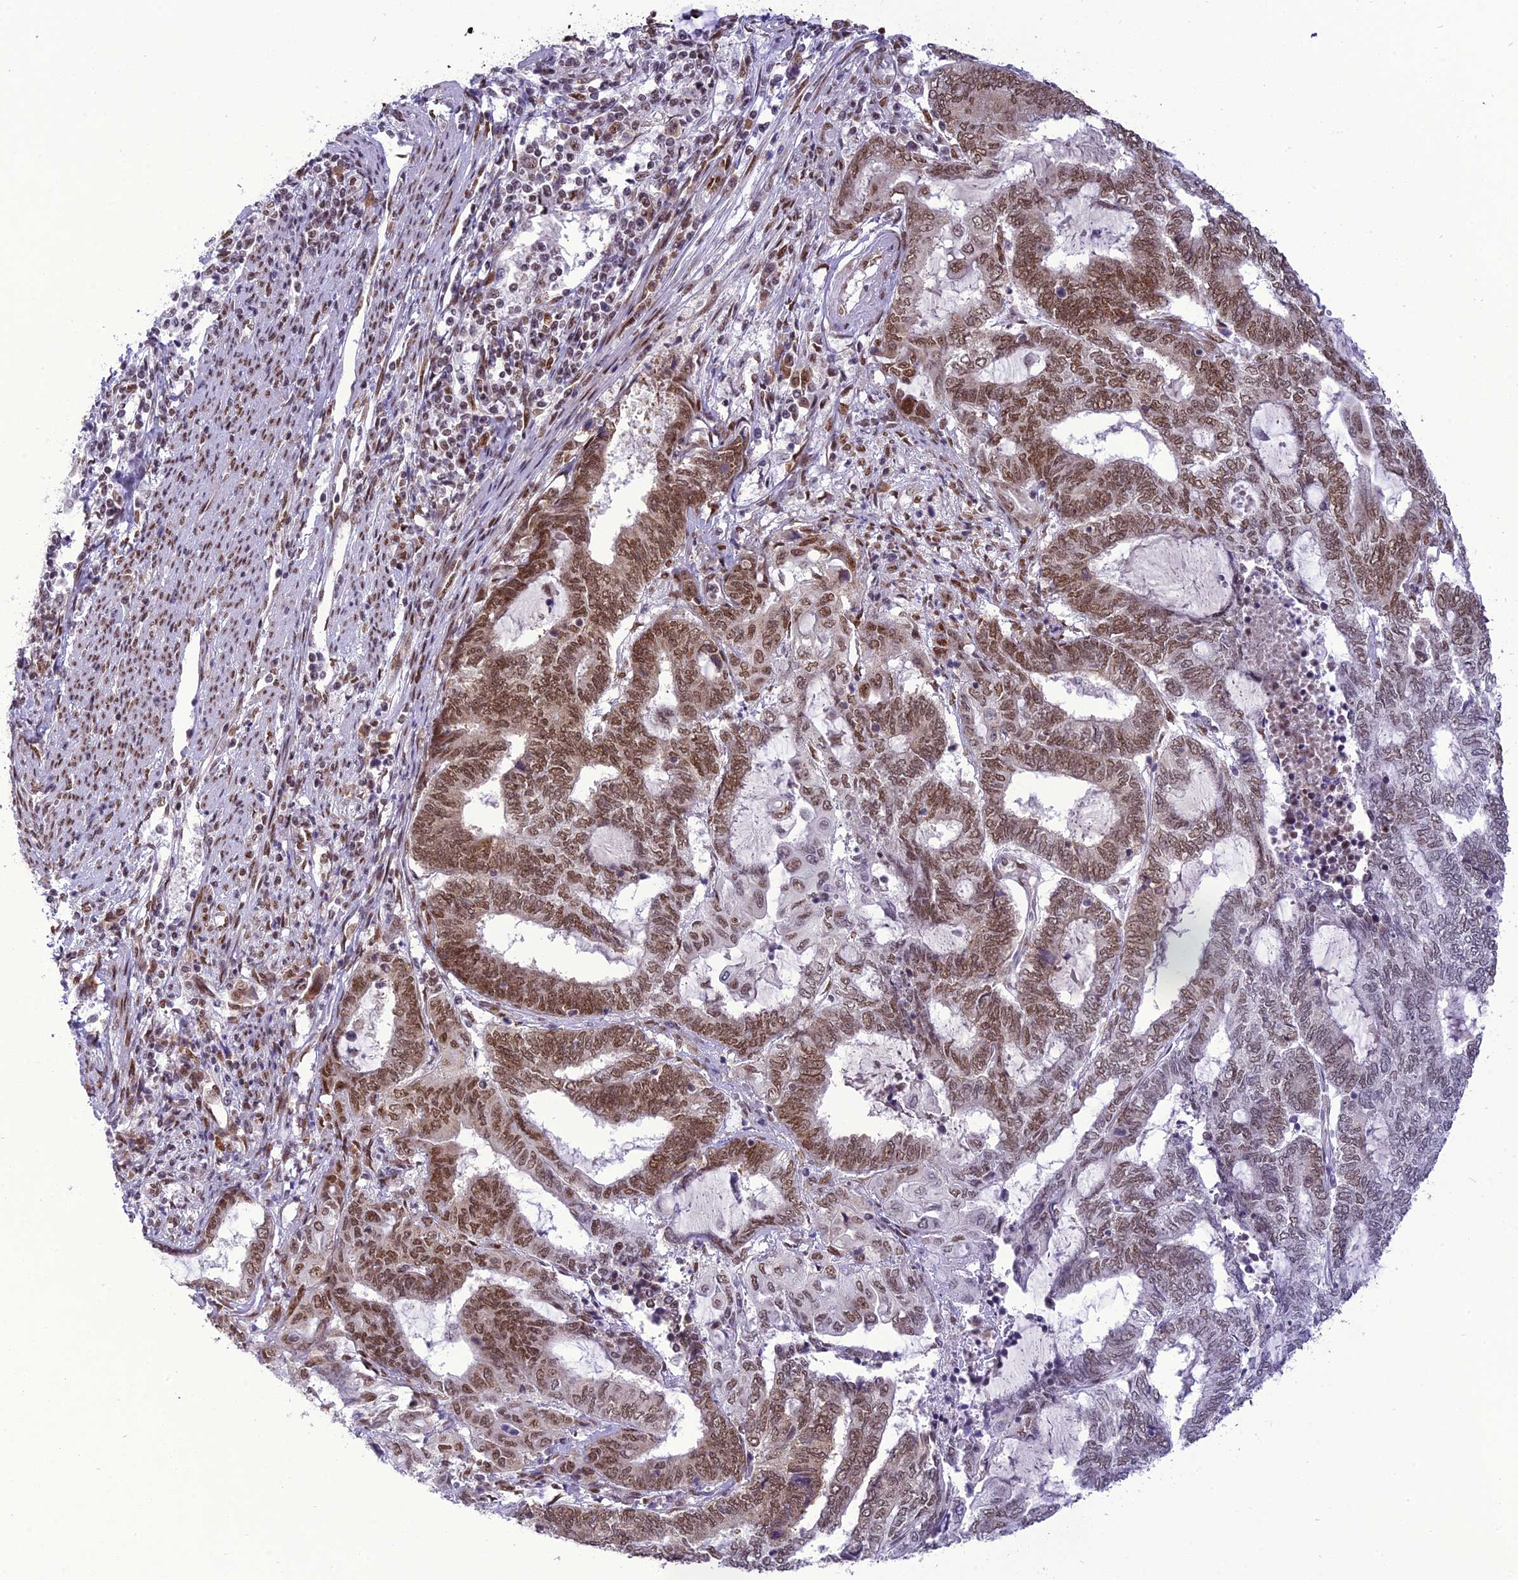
{"staining": {"intensity": "moderate", "quantity": ">75%", "location": "nuclear"}, "tissue": "endometrial cancer", "cell_type": "Tumor cells", "image_type": "cancer", "snomed": [{"axis": "morphology", "description": "Adenocarcinoma, NOS"}, {"axis": "topography", "description": "Uterus"}, {"axis": "topography", "description": "Endometrium"}], "caption": "Protein staining shows moderate nuclear staining in about >75% of tumor cells in endometrial adenocarcinoma. Using DAB (3,3'-diaminobenzidine) (brown) and hematoxylin (blue) stains, captured at high magnification using brightfield microscopy.", "gene": "DDX1", "patient": {"sex": "female", "age": 70}}